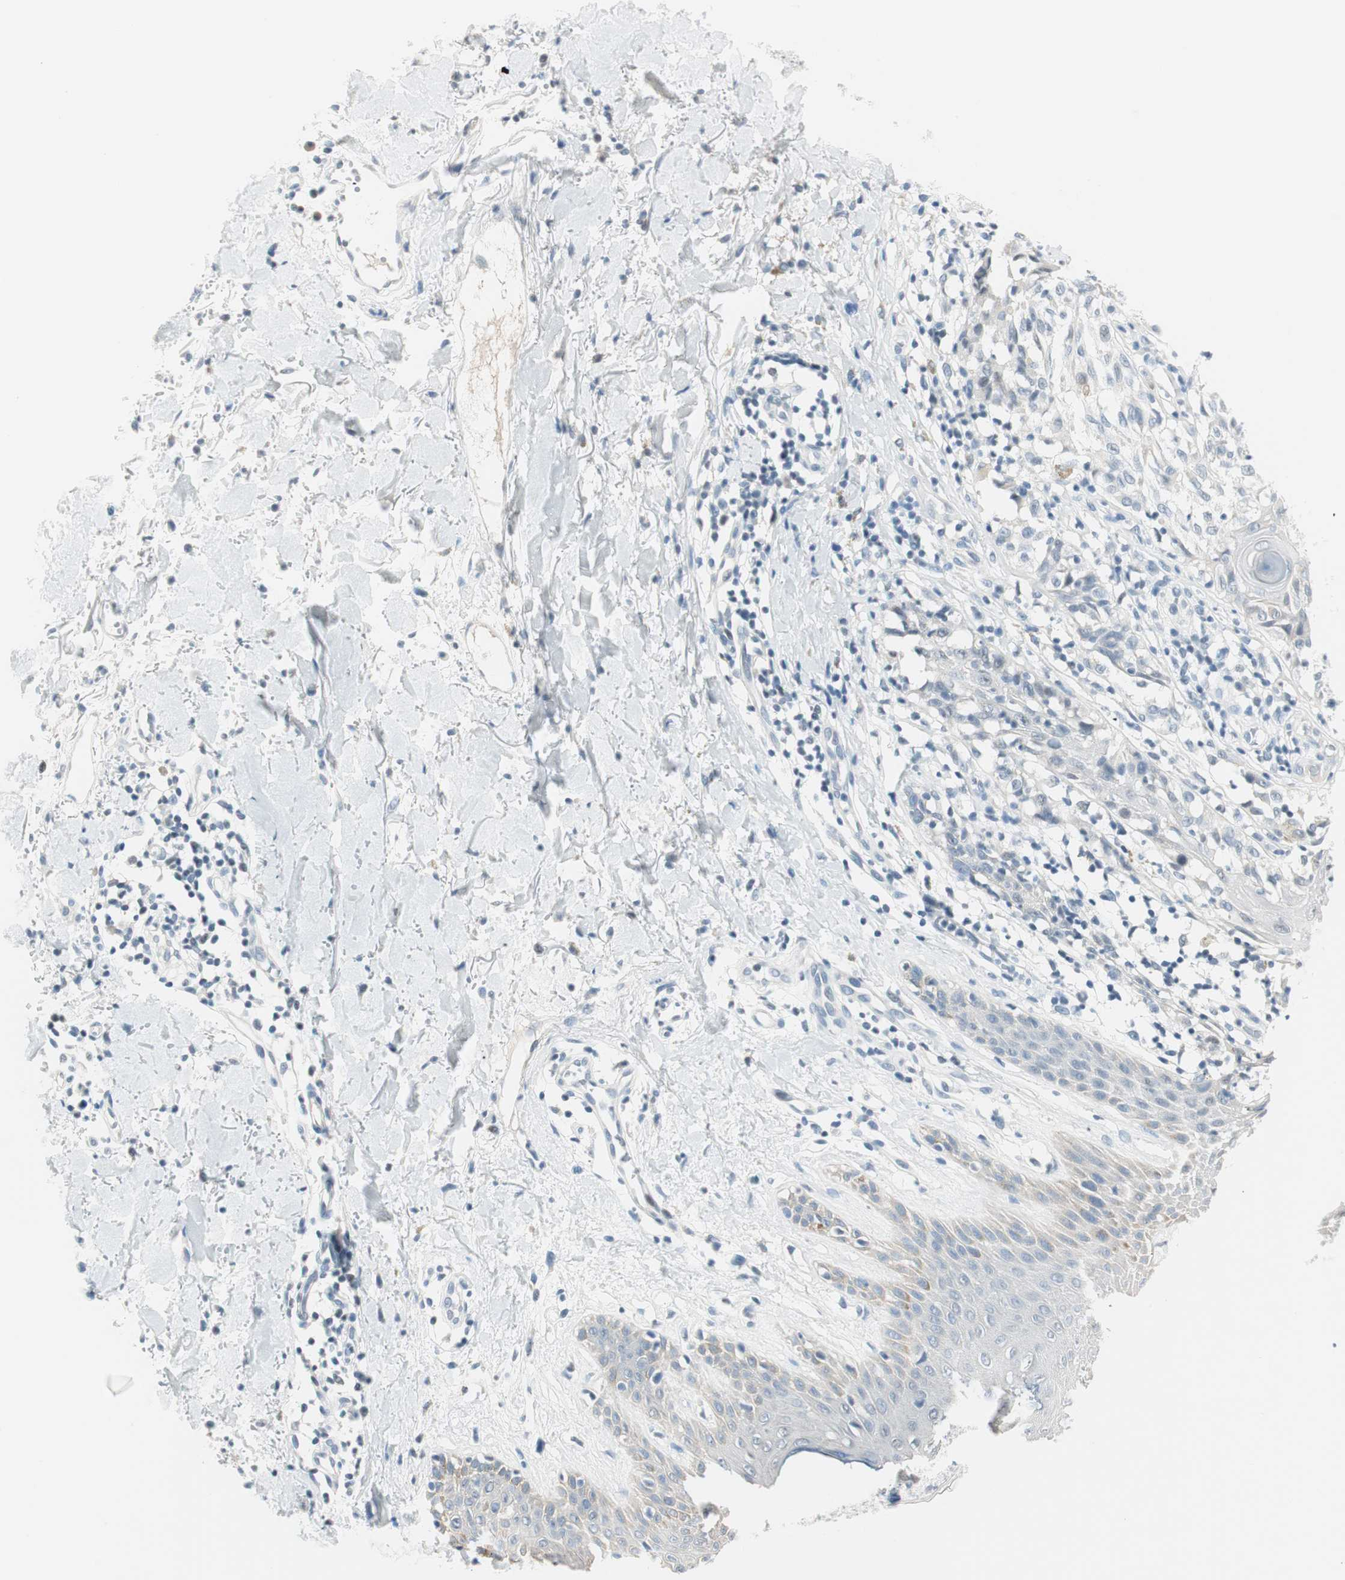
{"staining": {"intensity": "negative", "quantity": "none", "location": "none"}, "tissue": "melanoma", "cell_type": "Tumor cells", "image_type": "cancer", "snomed": [{"axis": "morphology", "description": "Malignant melanoma, NOS"}, {"axis": "topography", "description": "Skin"}], "caption": "Human melanoma stained for a protein using IHC displays no positivity in tumor cells.", "gene": "HOXB13", "patient": {"sex": "female", "age": 46}}